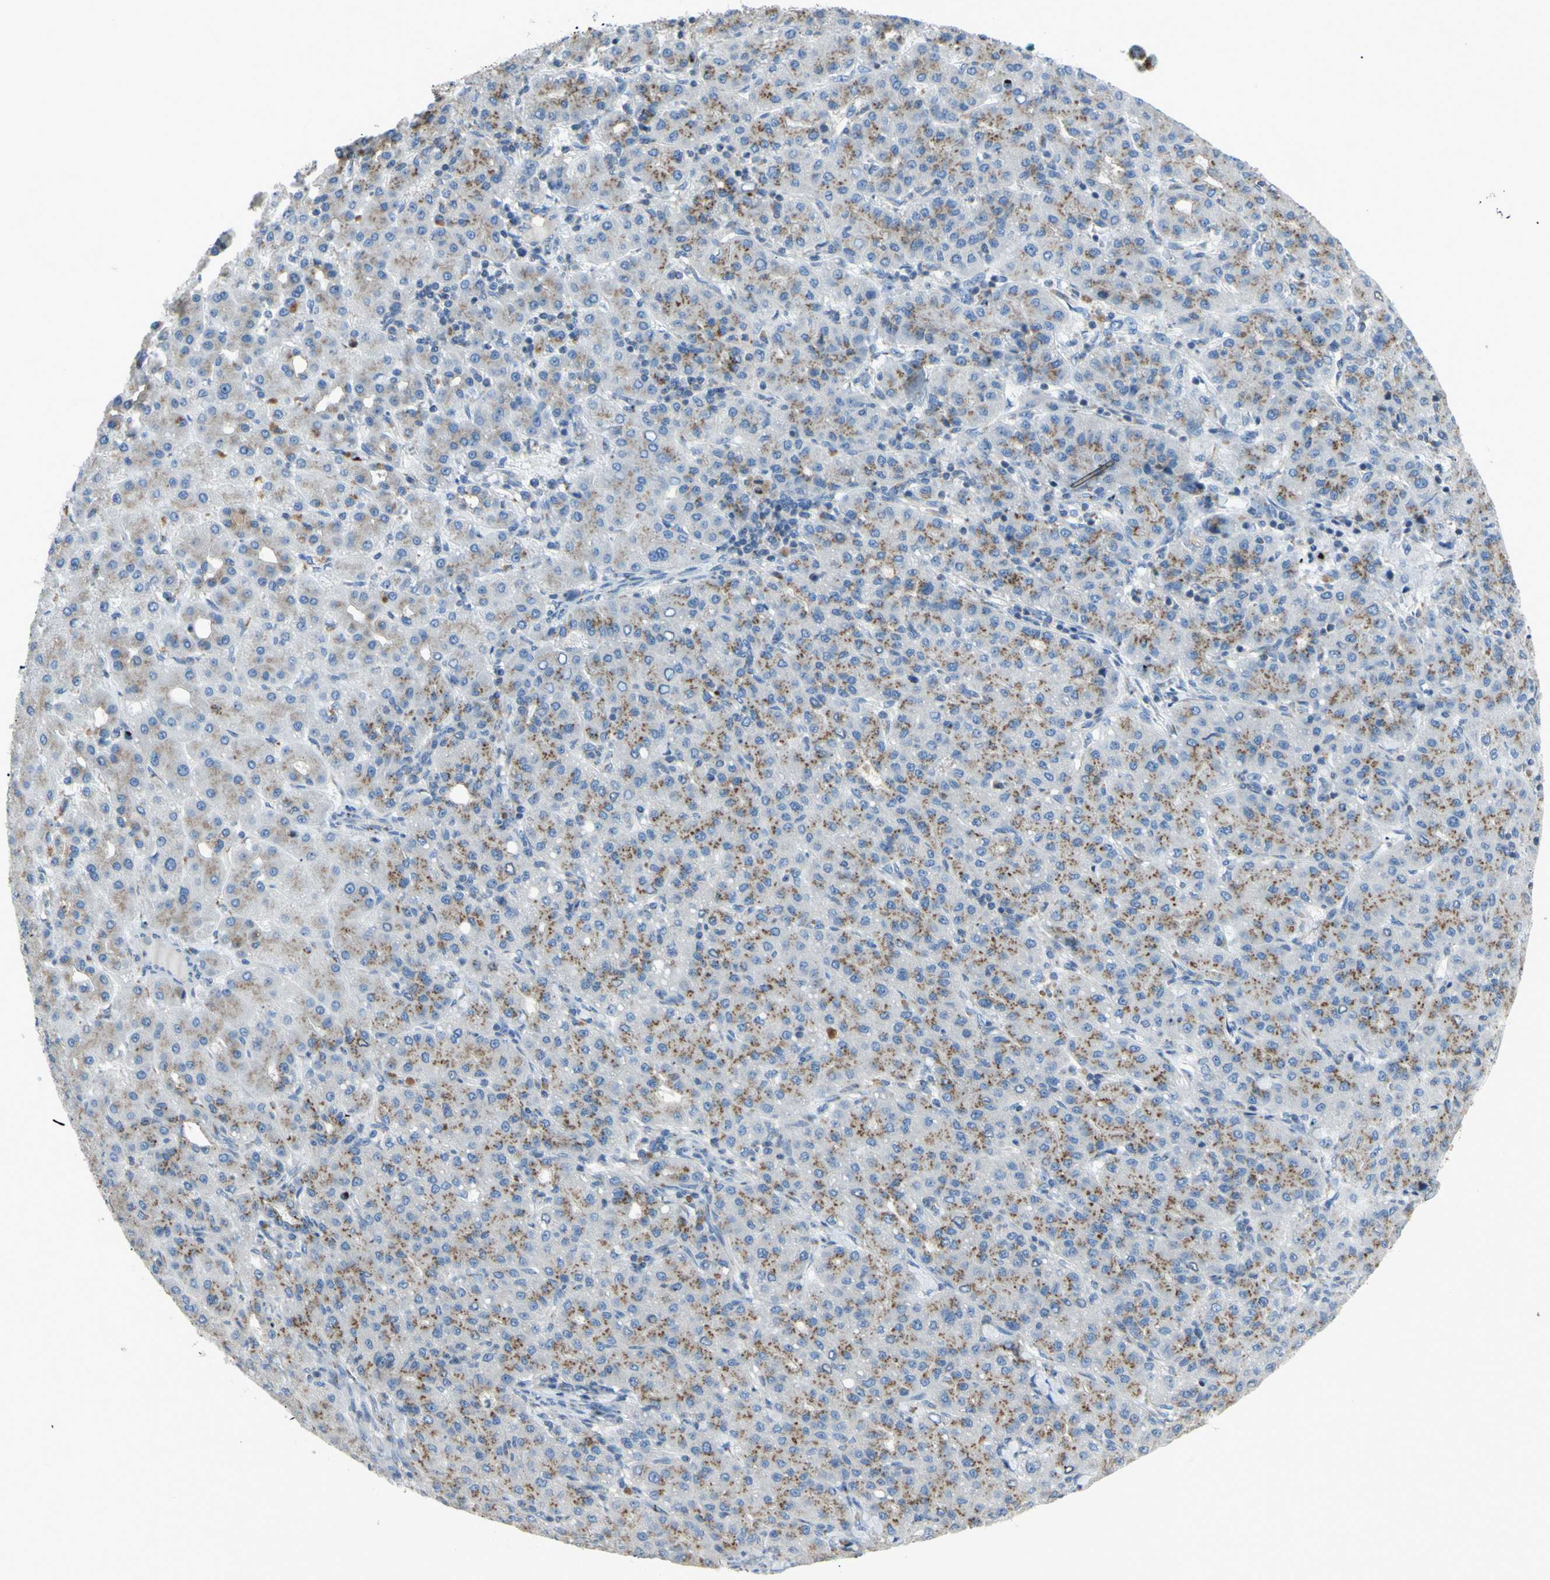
{"staining": {"intensity": "moderate", "quantity": "25%-75%", "location": "cytoplasmic/membranous"}, "tissue": "liver cancer", "cell_type": "Tumor cells", "image_type": "cancer", "snomed": [{"axis": "morphology", "description": "Carcinoma, Hepatocellular, NOS"}, {"axis": "topography", "description": "Liver"}], "caption": "Liver cancer (hepatocellular carcinoma) tissue shows moderate cytoplasmic/membranous positivity in approximately 25%-75% of tumor cells, visualized by immunohistochemistry.", "gene": "B4GALT3", "patient": {"sex": "male", "age": 65}}